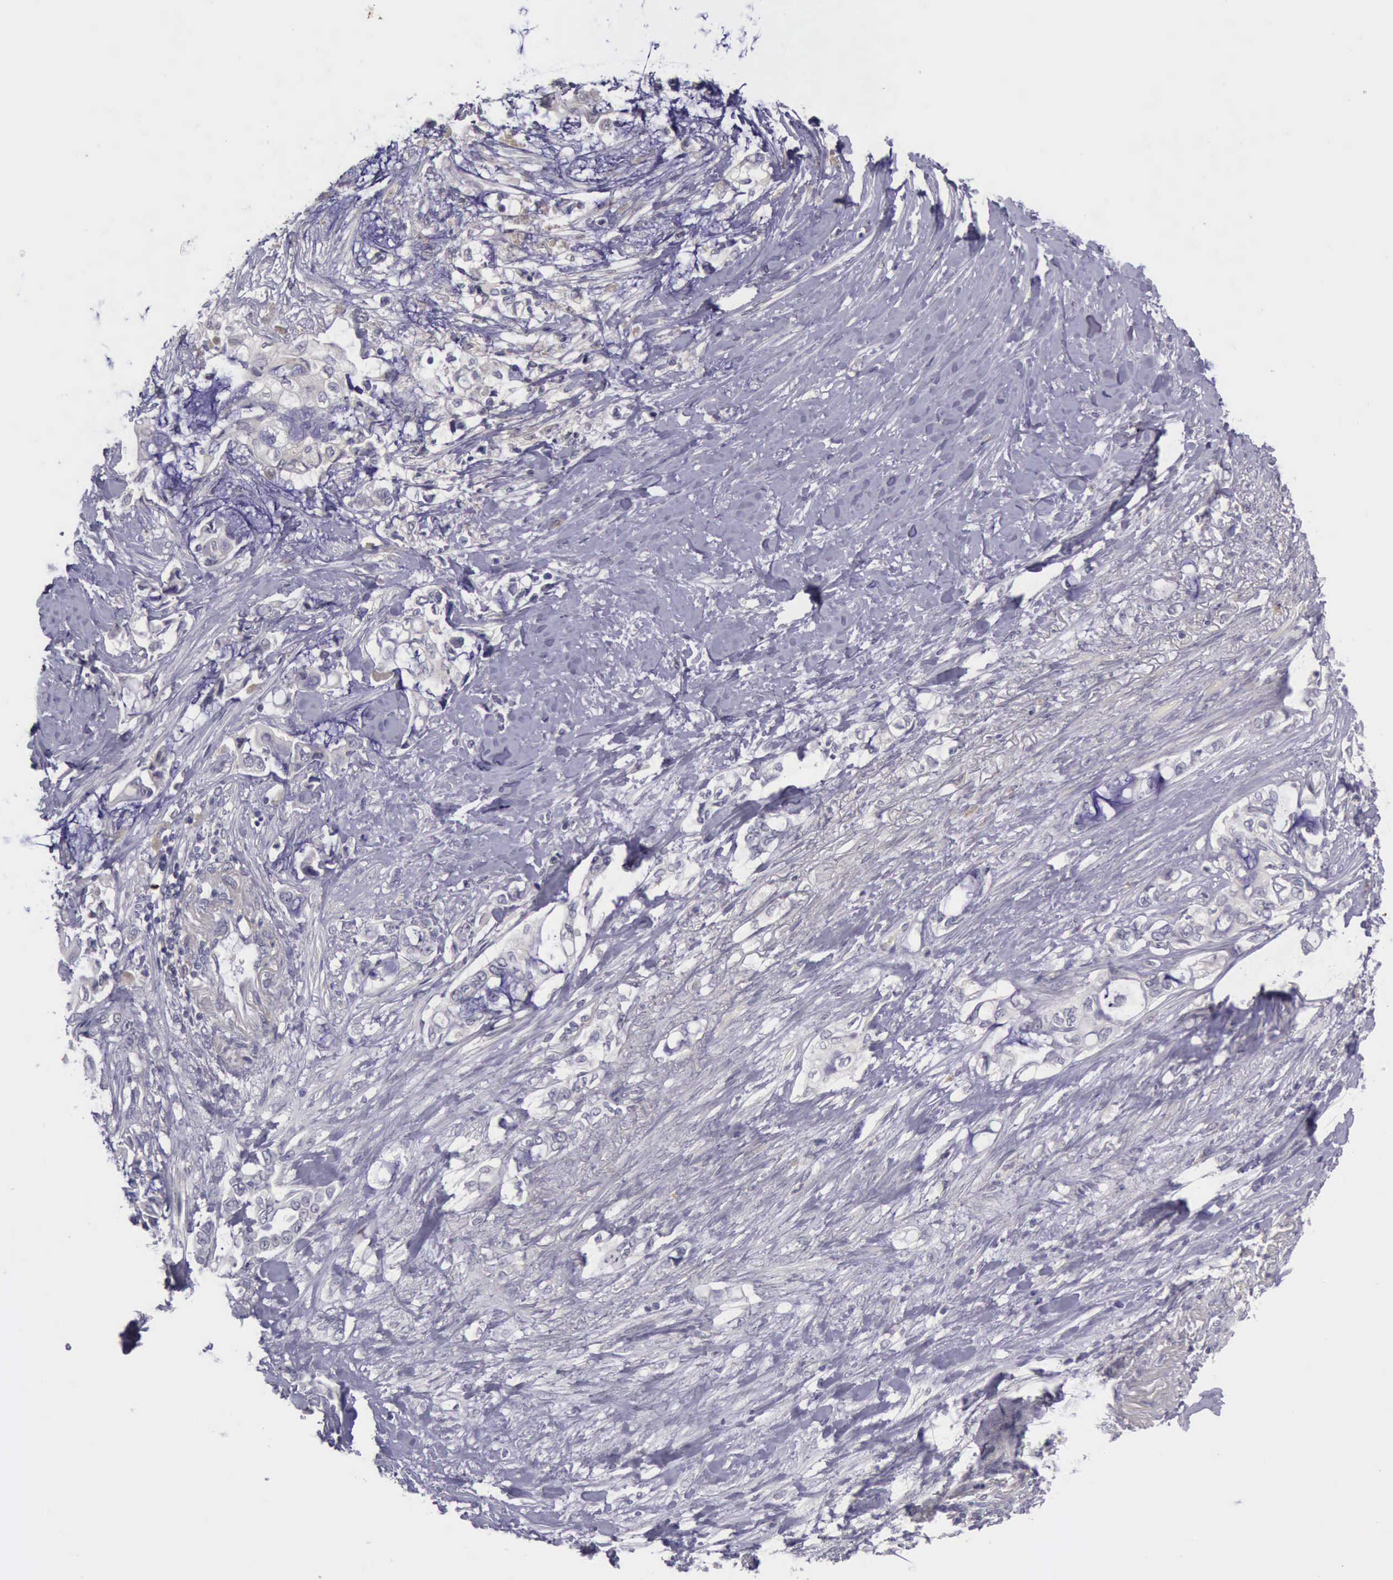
{"staining": {"intensity": "negative", "quantity": "none", "location": "none"}, "tissue": "pancreatic cancer", "cell_type": "Tumor cells", "image_type": "cancer", "snomed": [{"axis": "morphology", "description": "Adenocarcinoma, NOS"}, {"axis": "topography", "description": "Pancreas"}], "caption": "An image of human pancreatic adenocarcinoma is negative for staining in tumor cells.", "gene": "ARNT2", "patient": {"sex": "female", "age": 70}}